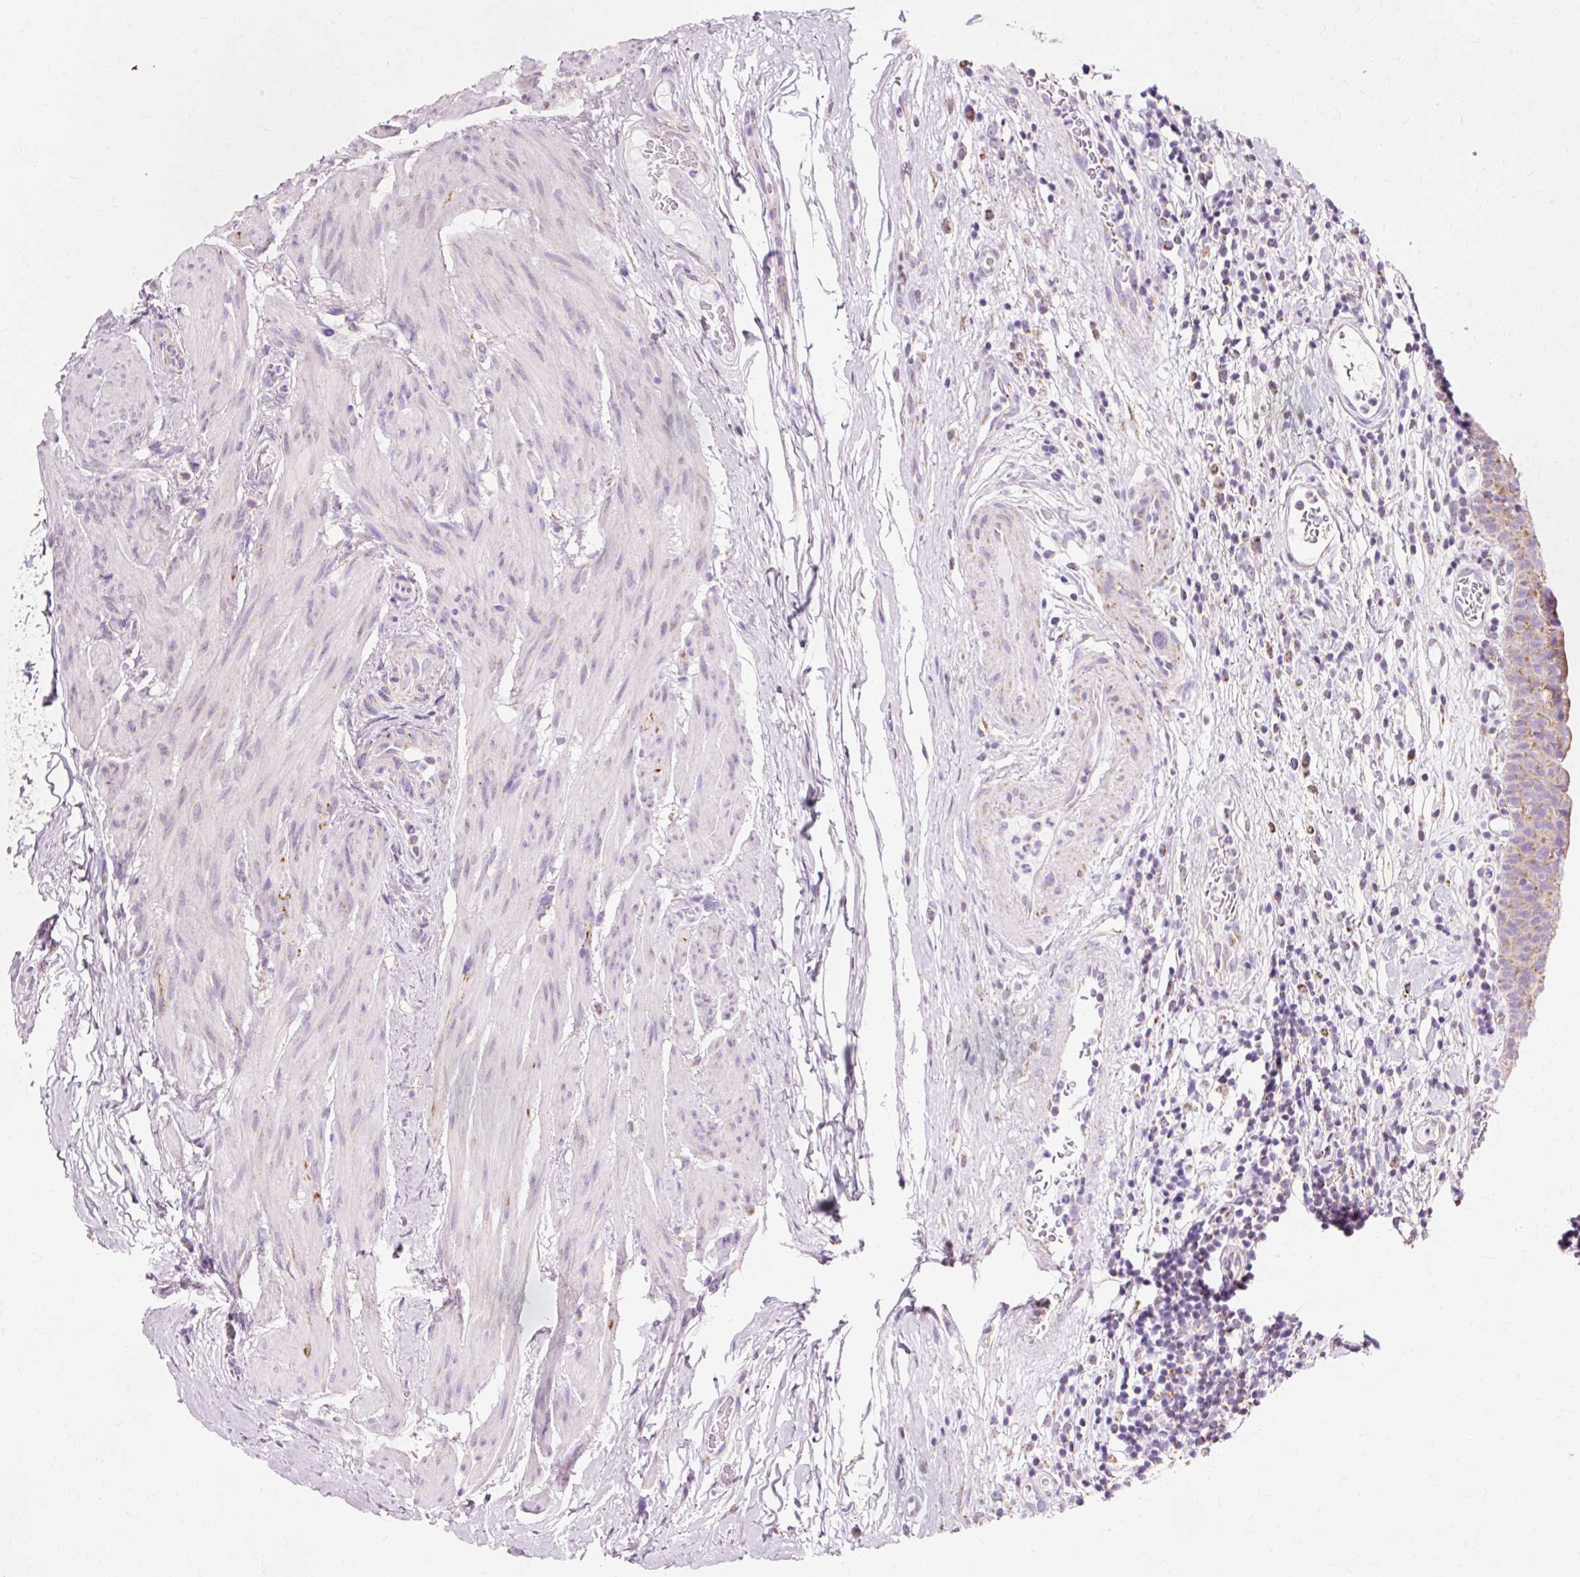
{"staining": {"intensity": "moderate", "quantity": "25%-75%", "location": "cytoplasmic/membranous"}, "tissue": "urinary bladder", "cell_type": "Urothelial cells", "image_type": "normal", "snomed": [{"axis": "morphology", "description": "Normal tissue, NOS"}, {"axis": "morphology", "description": "Inflammation, NOS"}, {"axis": "topography", "description": "Urinary bladder"}], "caption": "High-magnification brightfield microscopy of normal urinary bladder stained with DAB (3,3'-diaminobenzidine) (brown) and counterstained with hematoxylin (blue). urothelial cells exhibit moderate cytoplasmic/membranous positivity is appreciated in approximately25%-75% of cells. The staining was performed using DAB (3,3'-diaminobenzidine), with brown indicating positive protein expression. Nuclei are stained blue with hematoxylin.", "gene": "ATP5PO", "patient": {"sex": "male", "age": 57}}